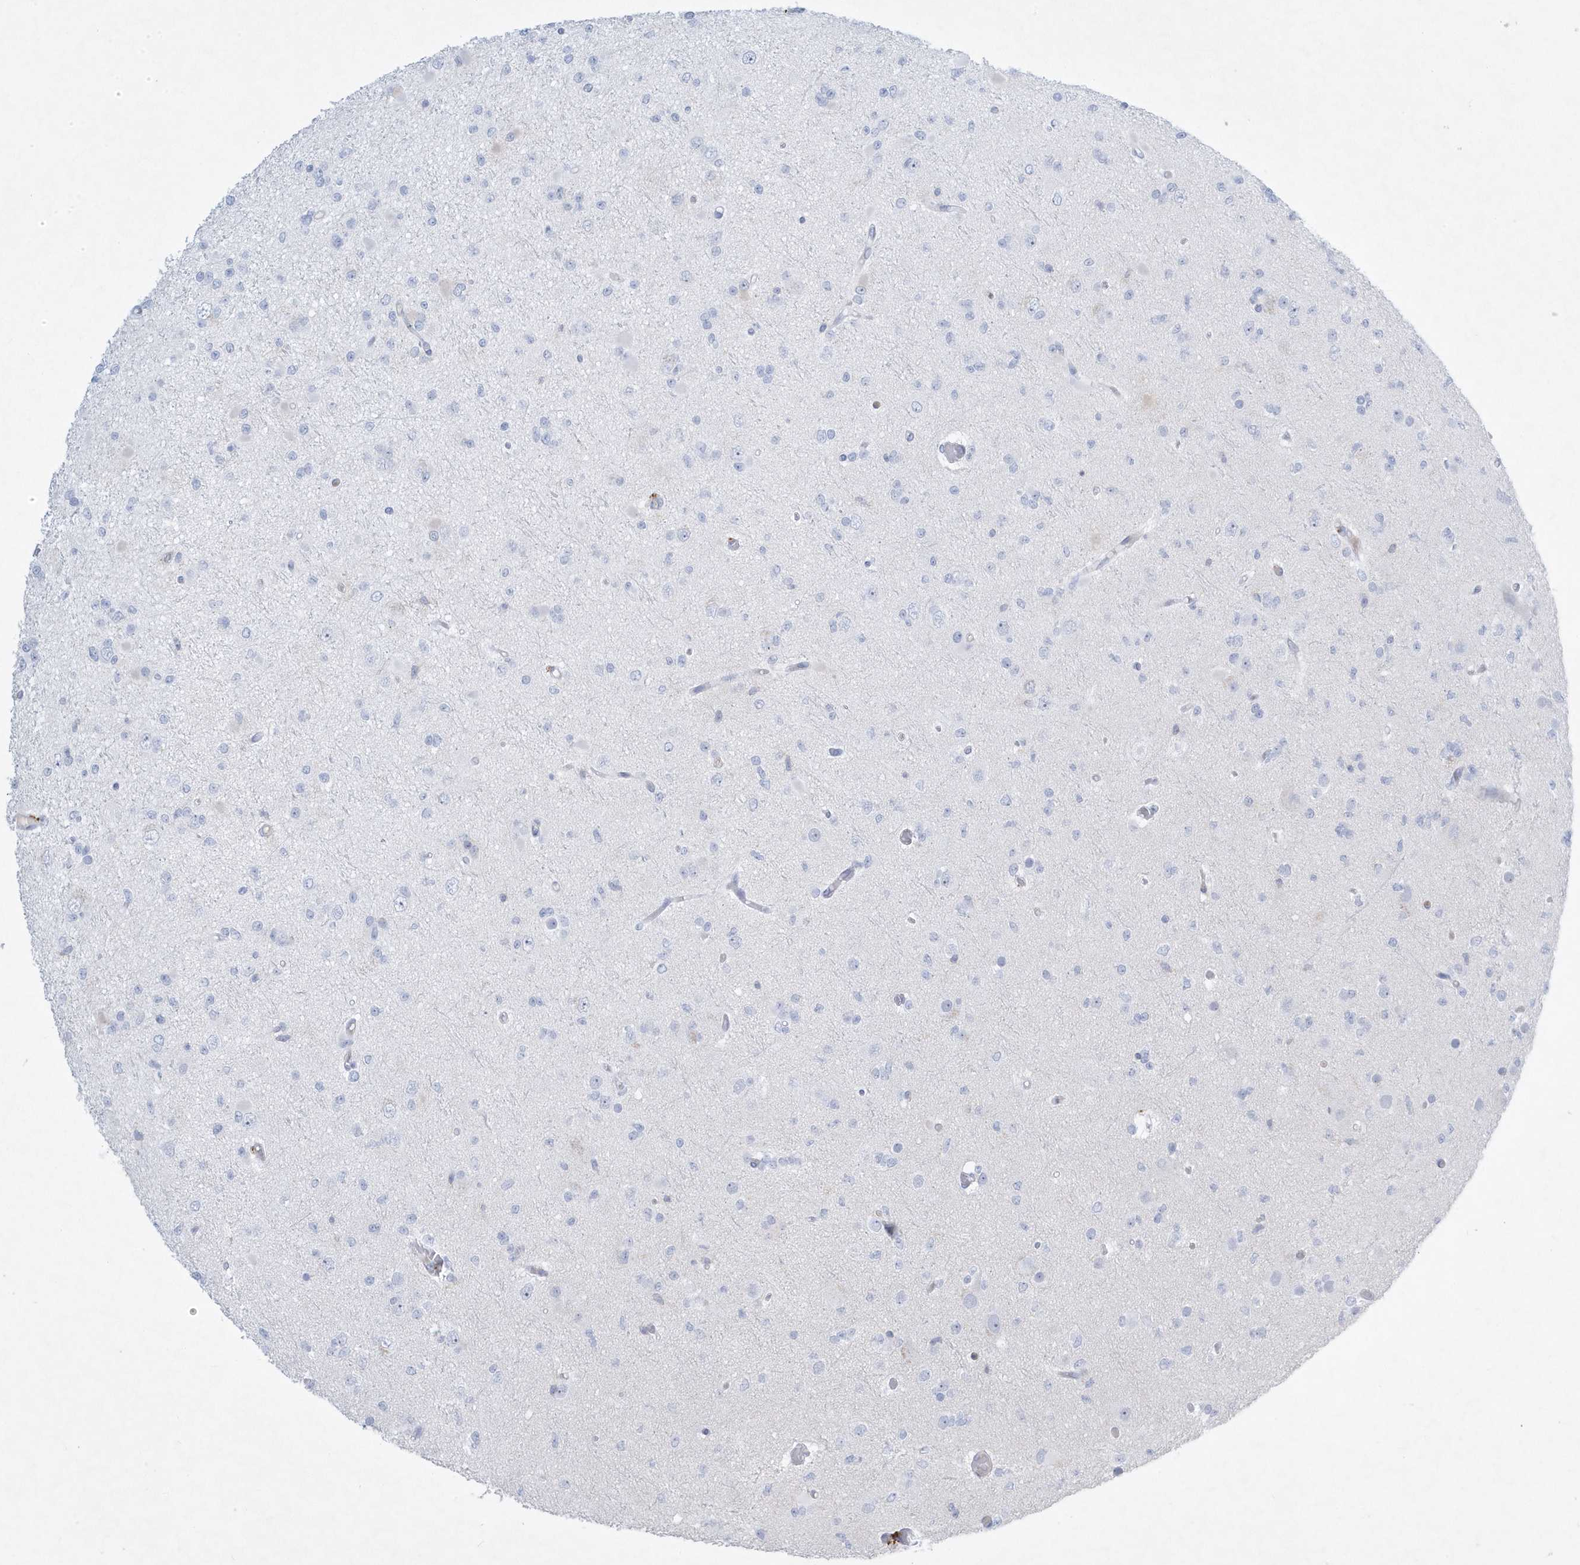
{"staining": {"intensity": "negative", "quantity": "none", "location": "none"}, "tissue": "glioma", "cell_type": "Tumor cells", "image_type": "cancer", "snomed": [{"axis": "morphology", "description": "Glioma, malignant, Low grade"}, {"axis": "topography", "description": "Brain"}], "caption": "Tumor cells are negative for brown protein staining in malignant low-grade glioma. (DAB immunohistochemistry visualized using brightfield microscopy, high magnification).", "gene": "PSD4", "patient": {"sex": "female", "age": 22}}